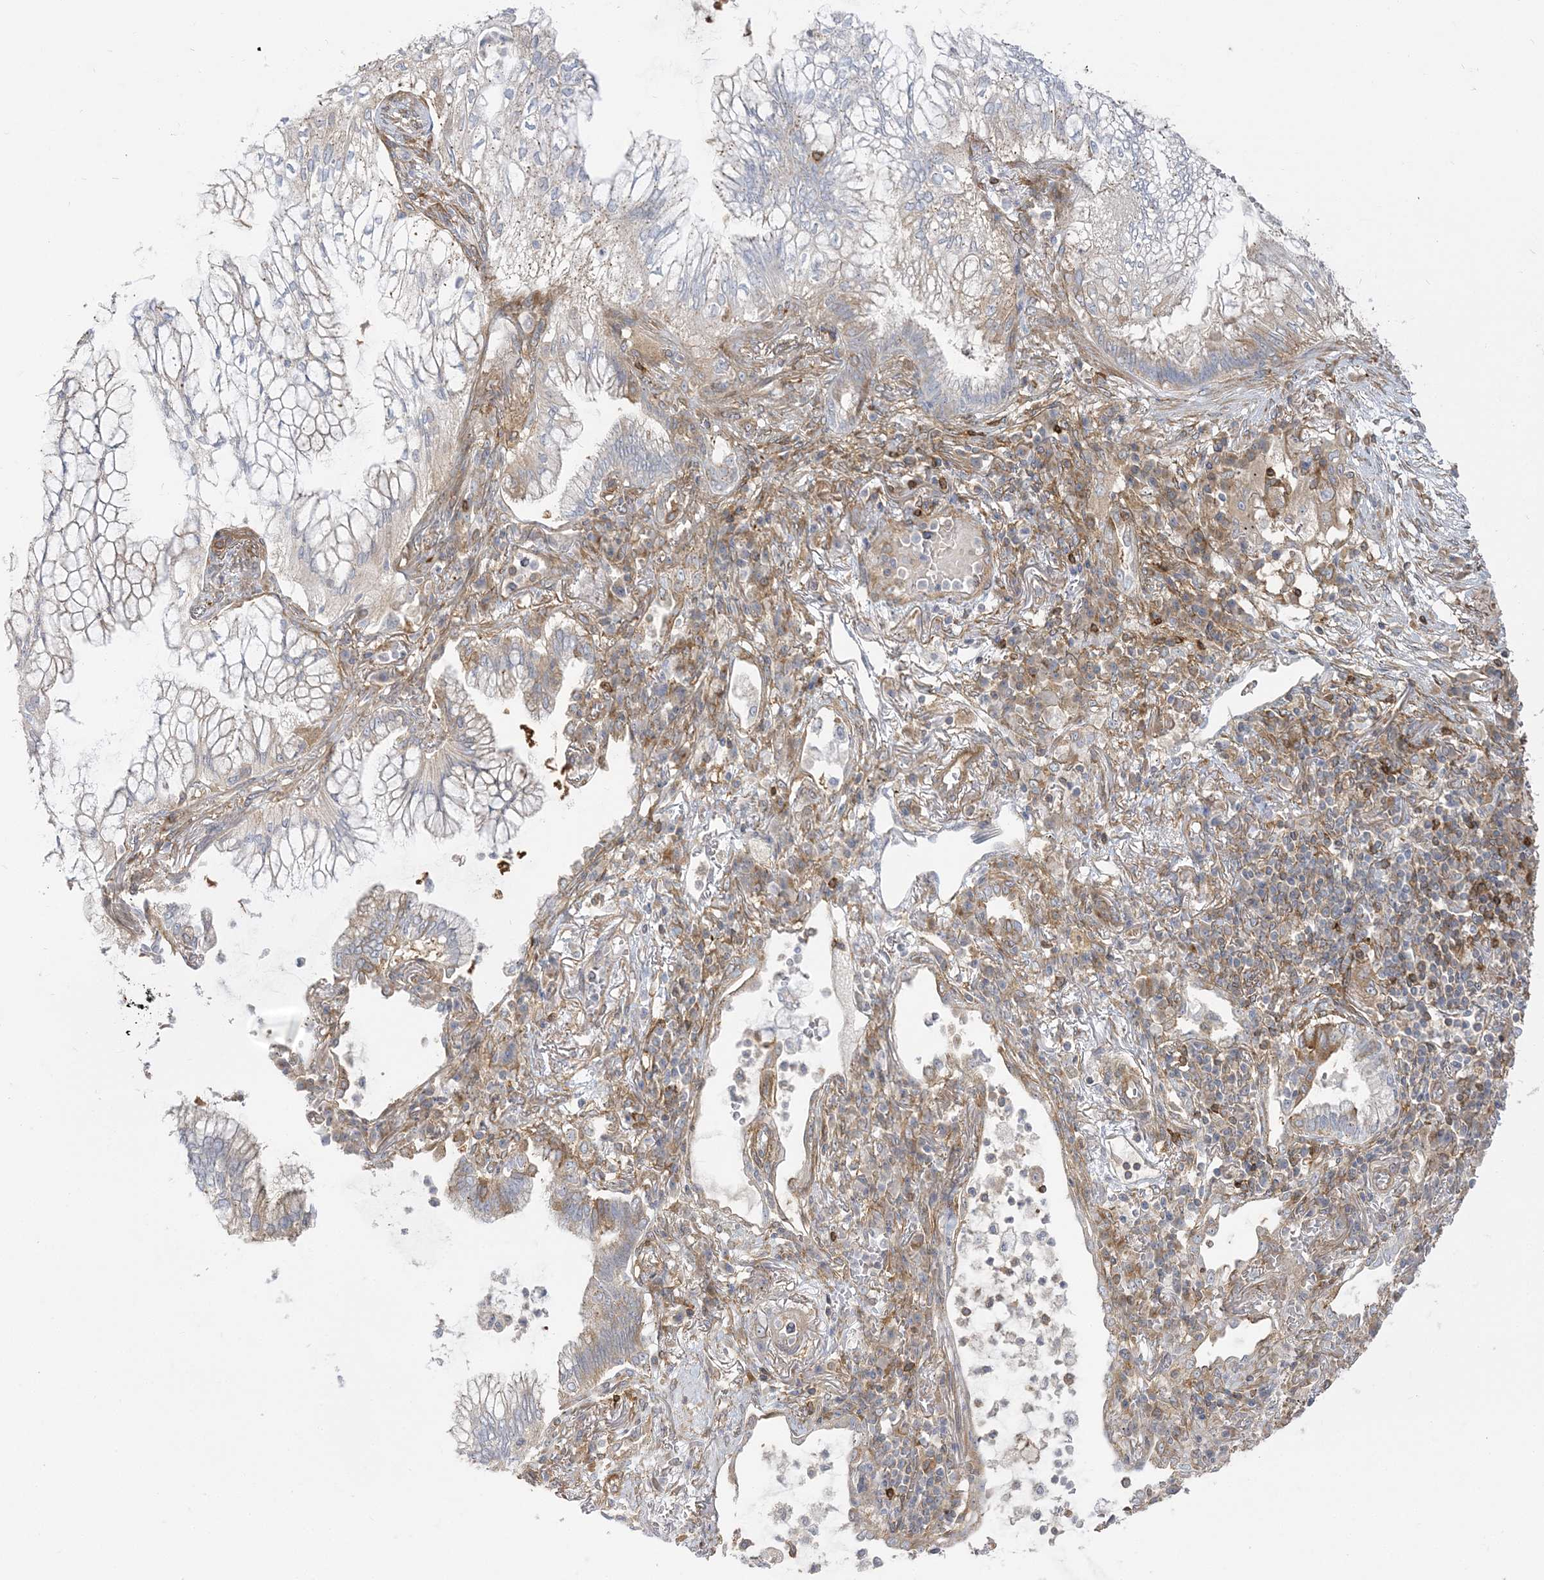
{"staining": {"intensity": "negative", "quantity": "none", "location": "none"}, "tissue": "lung cancer", "cell_type": "Tumor cells", "image_type": "cancer", "snomed": [{"axis": "morphology", "description": "Adenocarcinoma, NOS"}, {"axis": "topography", "description": "Lung"}], "caption": "Immunohistochemical staining of lung cancer (adenocarcinoma) reveals no significant staining in tumor cells. (DAB (3,3'-diaminobenzidine) IHC with hematoxylin counter stain).", "gene": "STAM", "patient": {"sex": "female", "age": 70}}